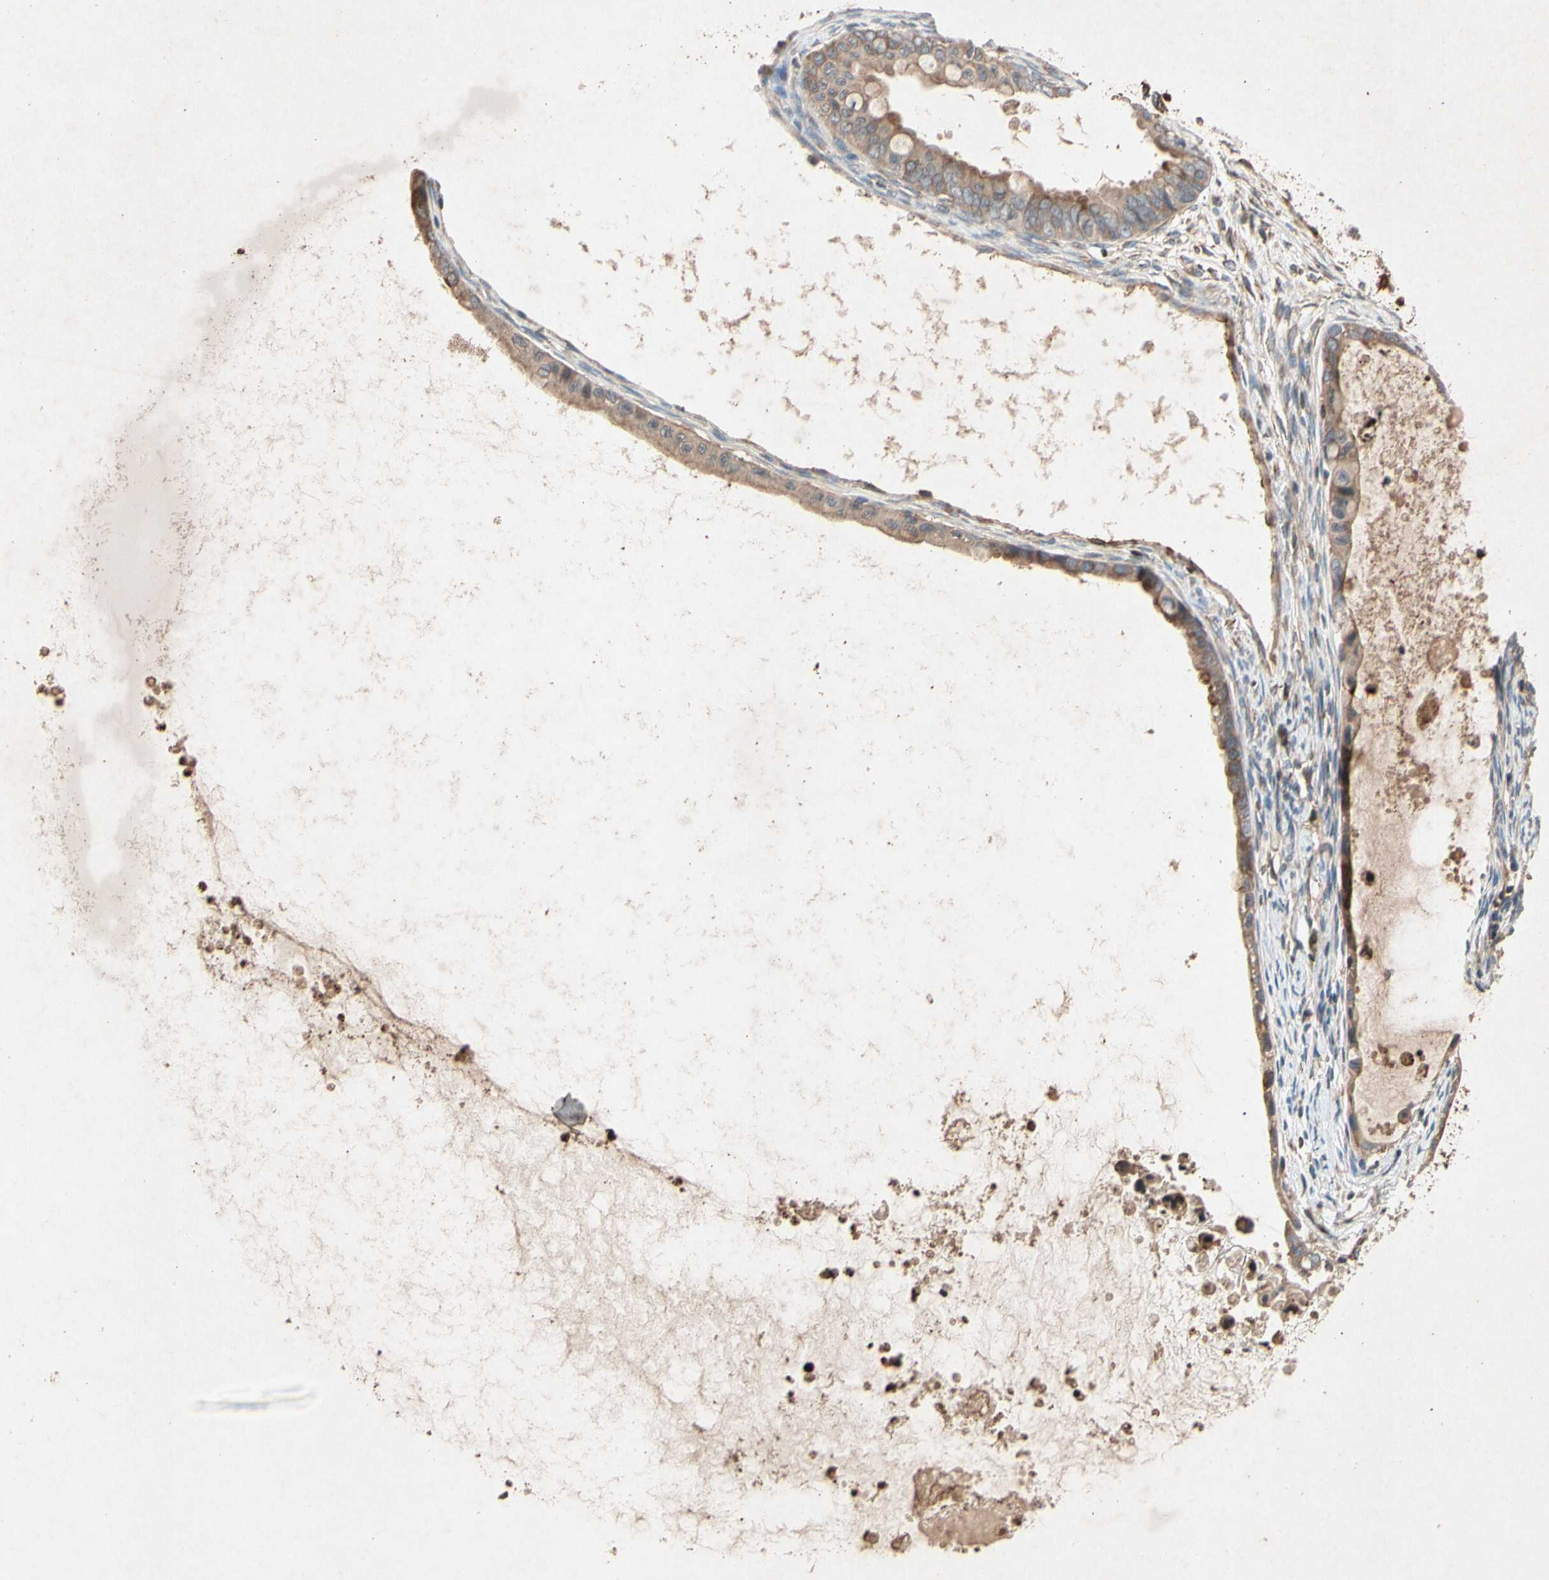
{"staining": {"intensity": "weak", "quantity": ">75%", "location": "cytoplasmic/membranous"}, "tissue": "ovarian cancer", "cell_type": "Tumor cells", "image_type": "cancer", "snomed": [{"axis": "morphology", "description": "Cystadenocarcinoma, mucinous, NOS"}, {"axis": "topography", "description": "Ovary"}], "caption": "This histopathology image demonstrates immunohistochemistry staining of human mucinous cystadenocarcinoma (ovarian), with low weak cytoplasmic/membranous staining in about >75% of tumor cells.", "gene": "PRDX4", "patient": {"sex": "female", "age": 80}}